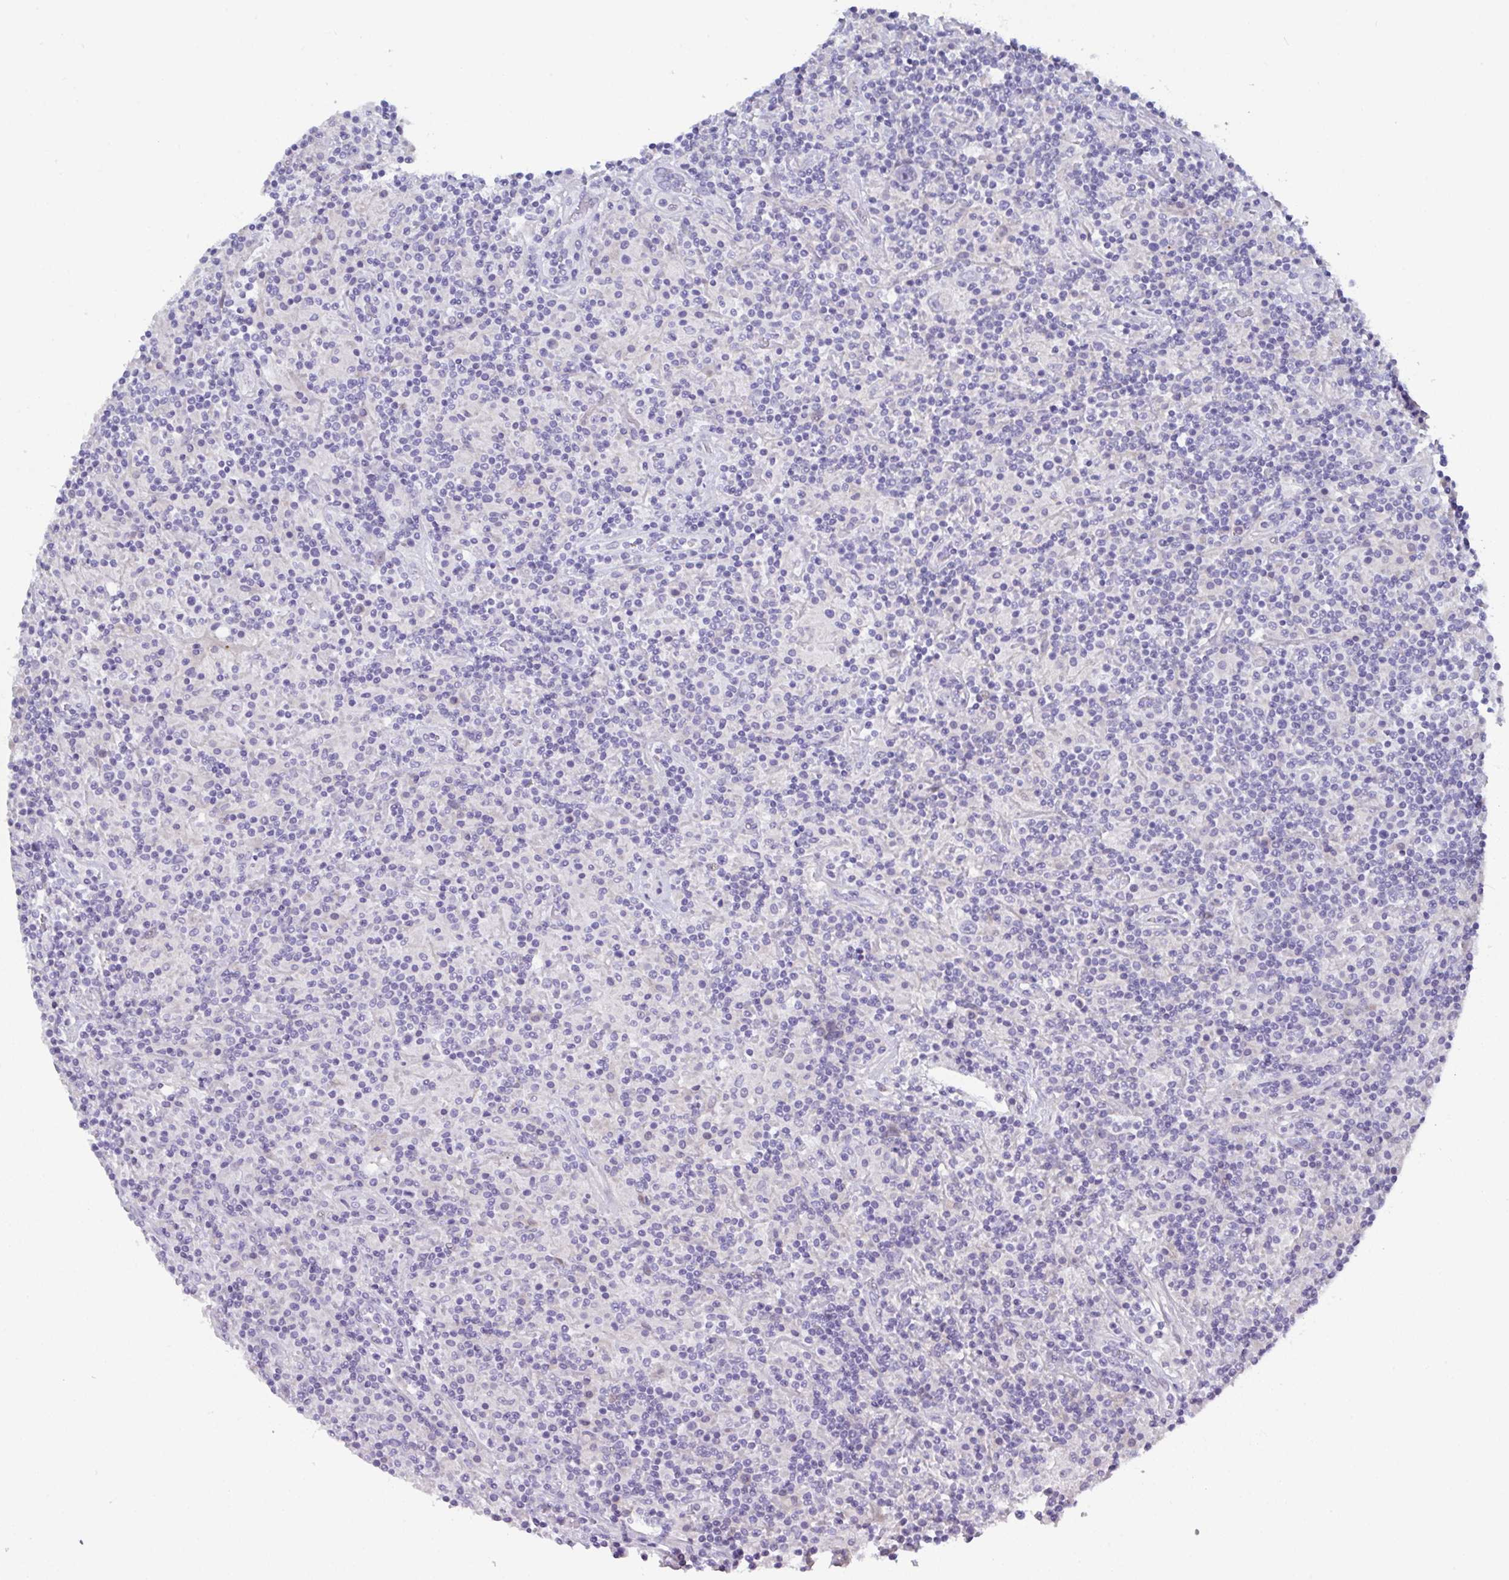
{"staining": {"intensity": "negative", "quantity": "none", "location": "none"}, "tissue": "lymphoma", "cell_type": "Tumor cells", "image_type": "cancer", "snomed": [{"axis": "morphology", "description": "Hodgkin's disease, NOS"}, {"axis": "topography", "description": "Lymph node"}], "caption": "Human Hodgkin's disease stained for a protein using IHC demonstrates no expression in tumor cells.", "gene": "FBXO47", "patient": {"sex": "male", "age": 70}}